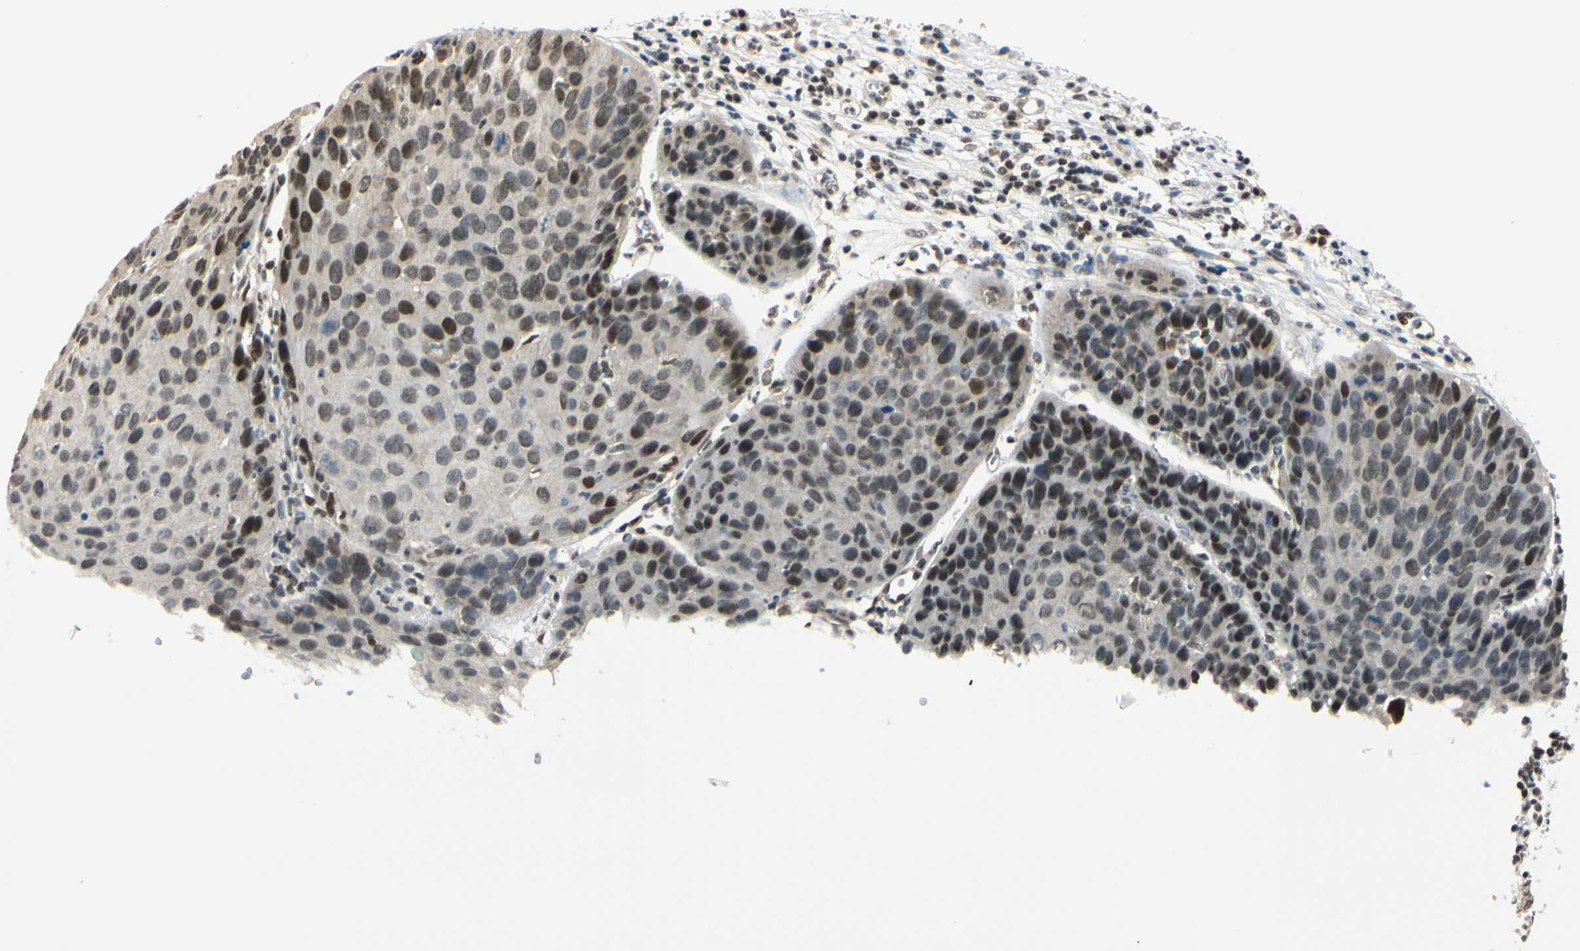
{"staining": {"intensity": "moderate", "quantity": "<25%", "location": "nuclear"}, "tissue": "cervical cancer", "cell_type": "Tumor cells", "image_type": "cancer", "snomed": [{"axis": "morphology", "description": "Squamous cell carcinoma, NOS"}, {"axis": "topography", "description": "Cervix"}], "caption": "Moderate nuclear expression is present in approximately <25% of tumor cells in cervical cancer.", "gene": "SUFU", "patient": {"sex": "female", "age": 38}}